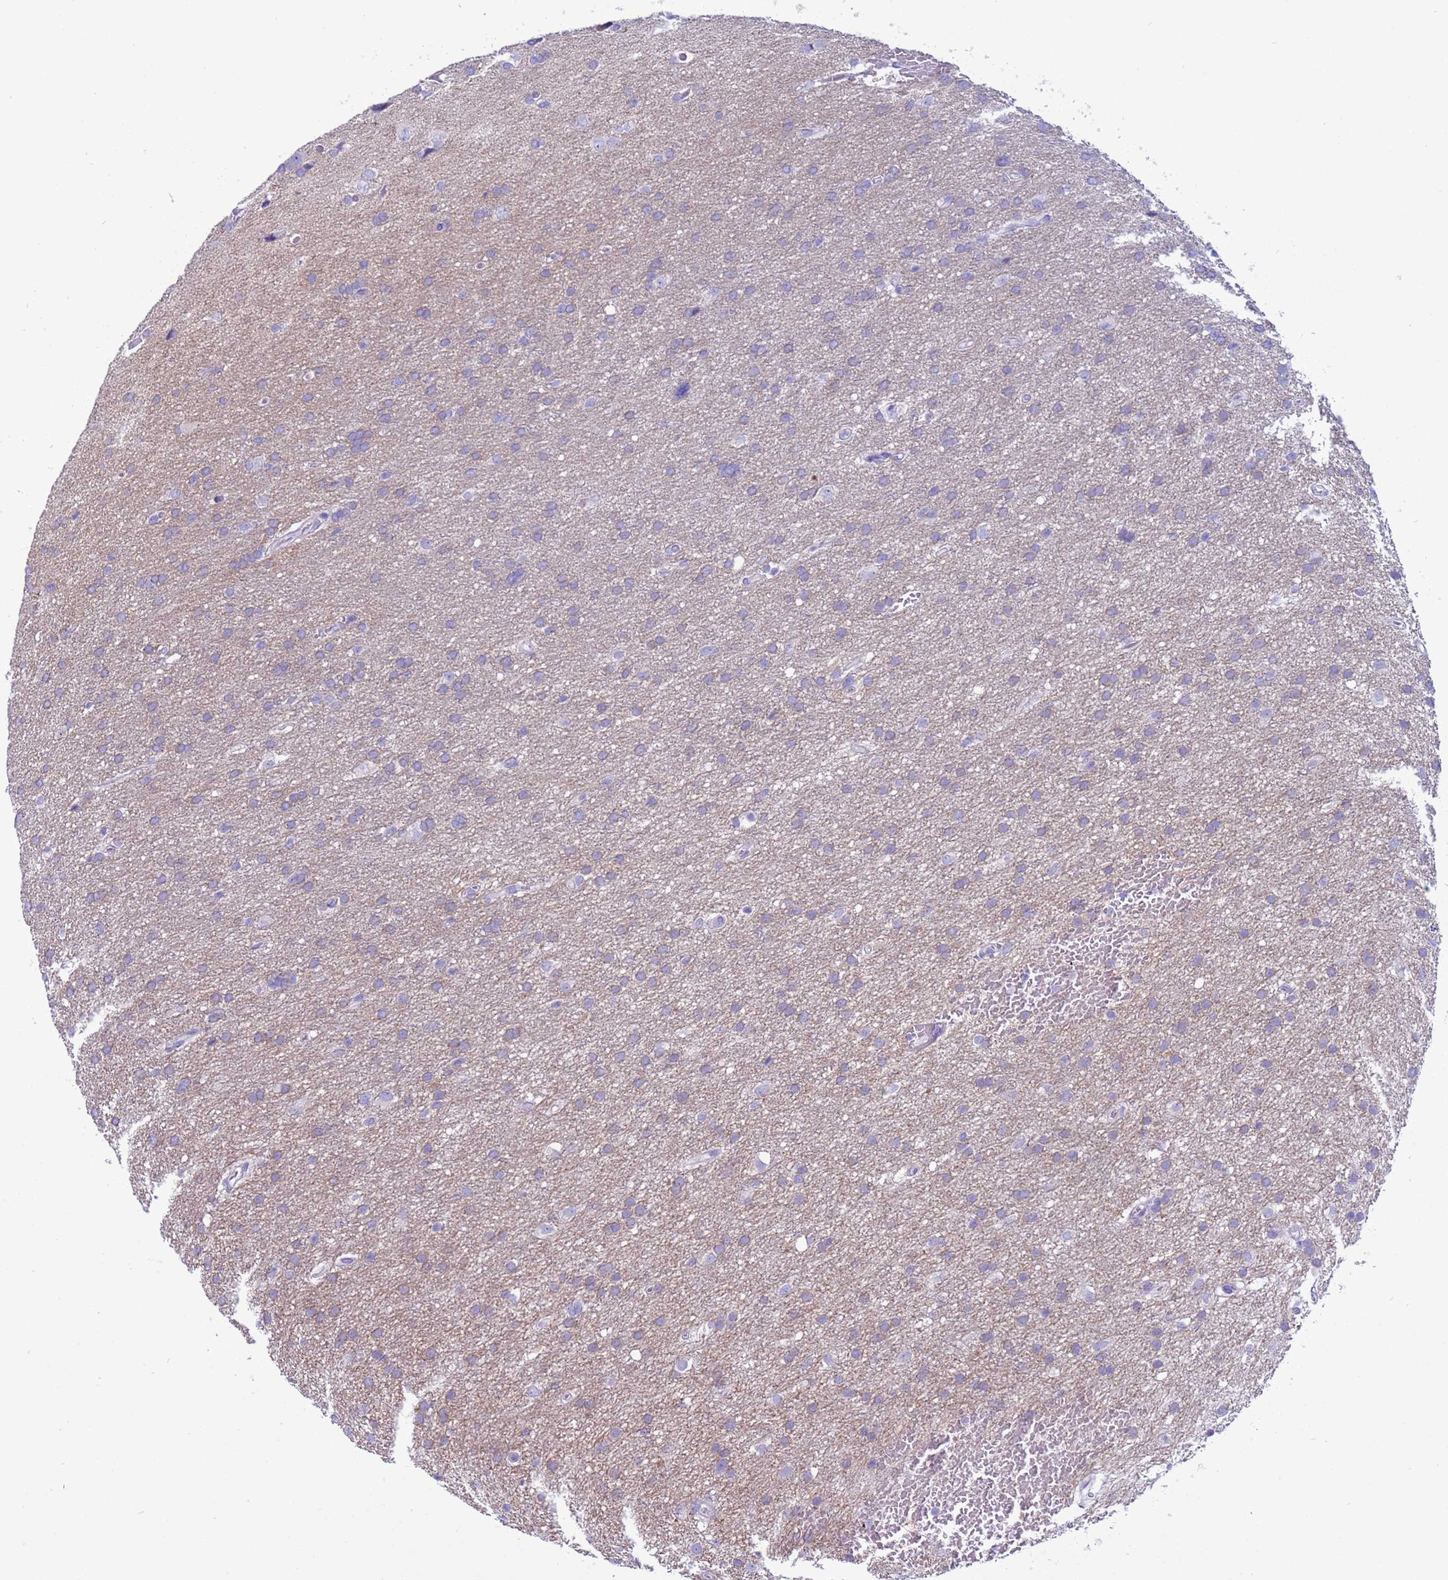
{"staining": {"intensity": "weak", "quantity": "<25%", "location": "cytoplasmic/membranous"}, "tissue": "glioma", "cell_type": "Tumor cells", "image_type": "cancer", "snomed": [{"axis": "morphology", "description": "Glioma, malignant, High grade"}, {"axis": "topography", "description": "Cerebral cortex"}], "caption": "Immunohistochemistry (IHC) of glioma reveals no staining in tumor cells. (DAB (3,3'-diaminobenzidine) immunohistochemistry (IHC) visualized using brightfield microscopy, high magnification).", "gene": "CST4", "patient": {"sex": "female", "age": 36}}